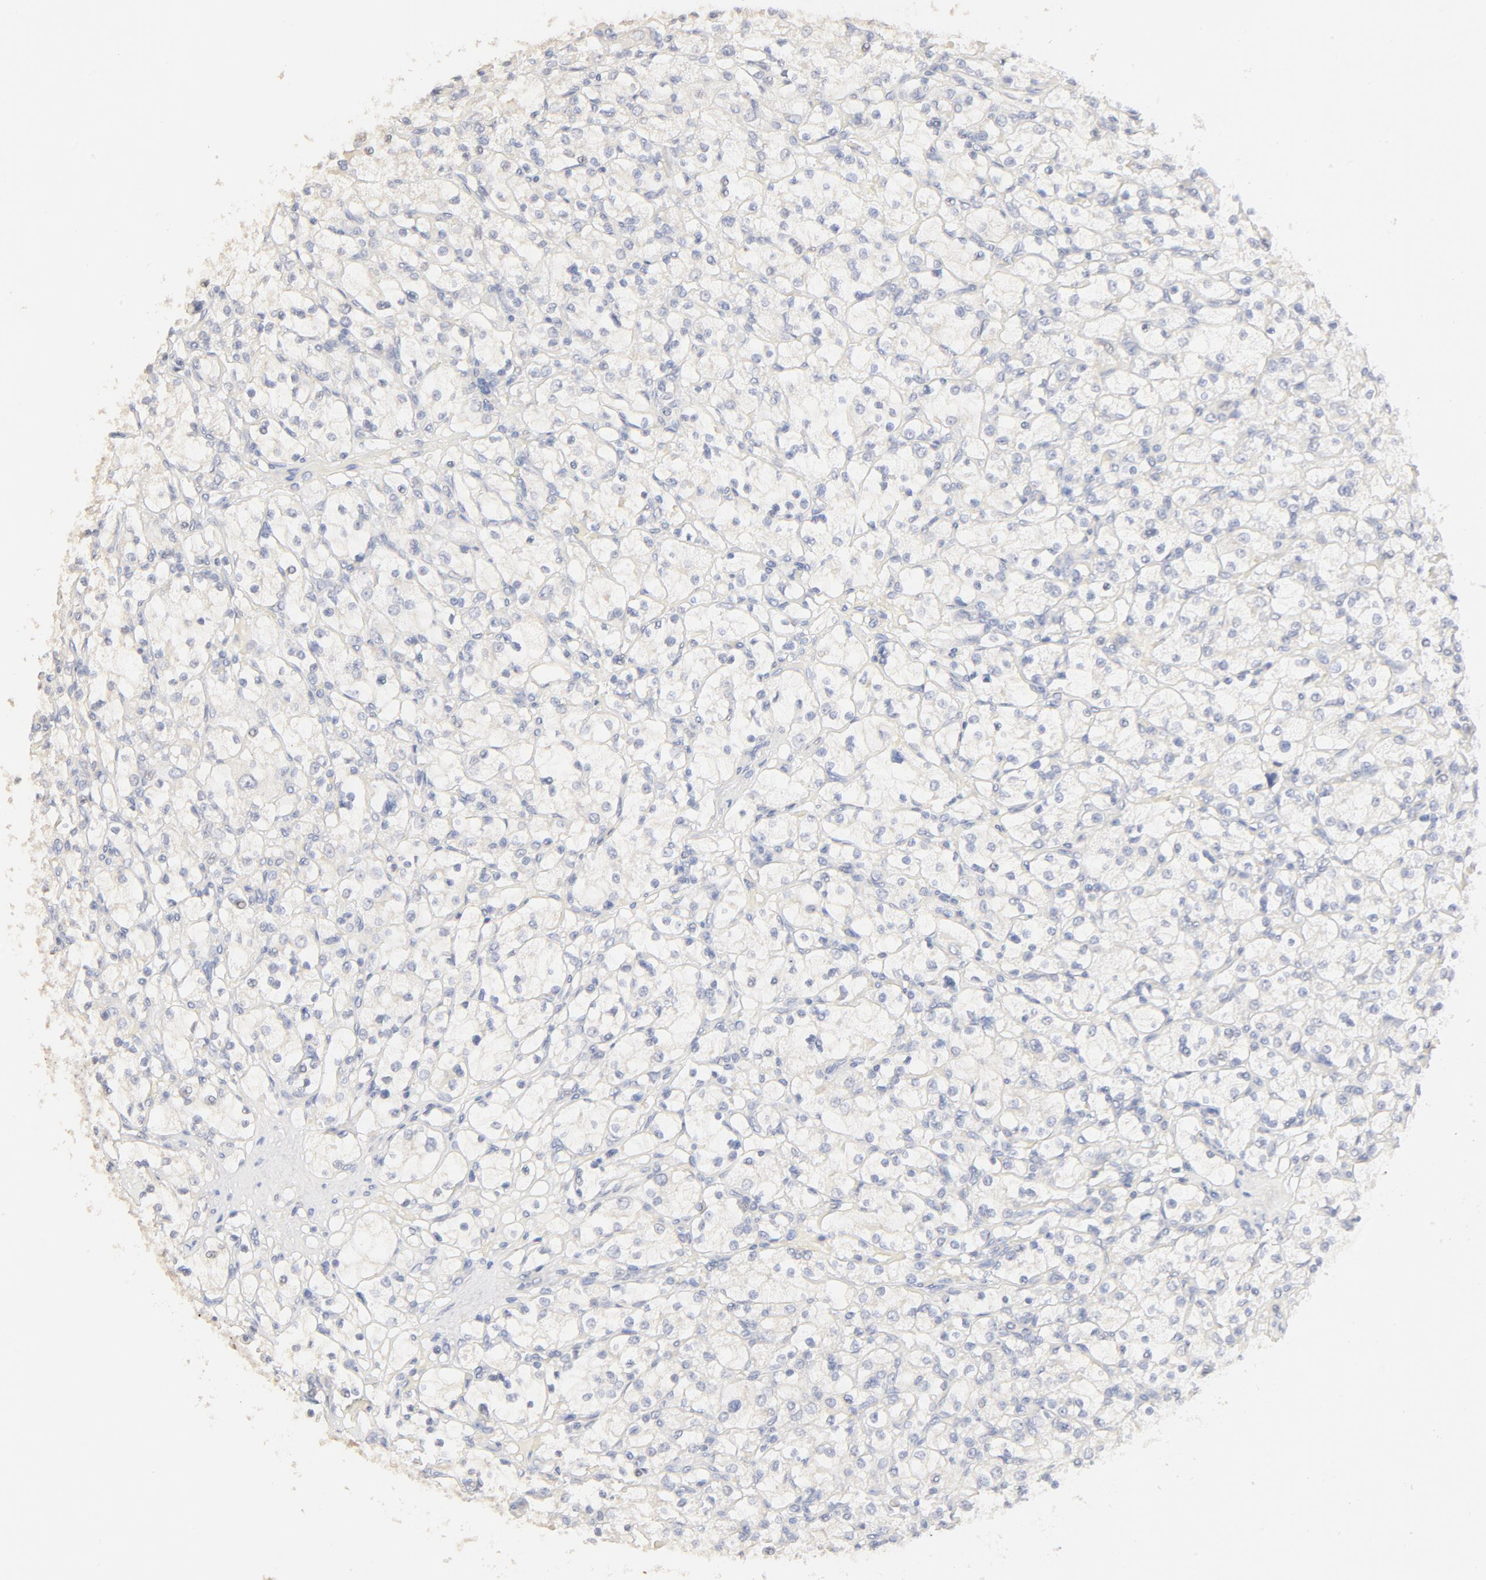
{"staining": {"intensity": "negative", "quantity": "none", "location": "none"}, "tissue": "renal cancer", "cell_type": "Tumor cells", "image_type": "cancer", "snomed": [{"axis": "morphology", "description": "Adenocarcinoma, NOS"}, {"axis": "topography", "description": "Kidney"}], "caption": "Tumor cells show no significant protein positivity in renal adenocarcinoma.", "gene": "FCGBP", "patient": {"sex": "female", "age": 83}}